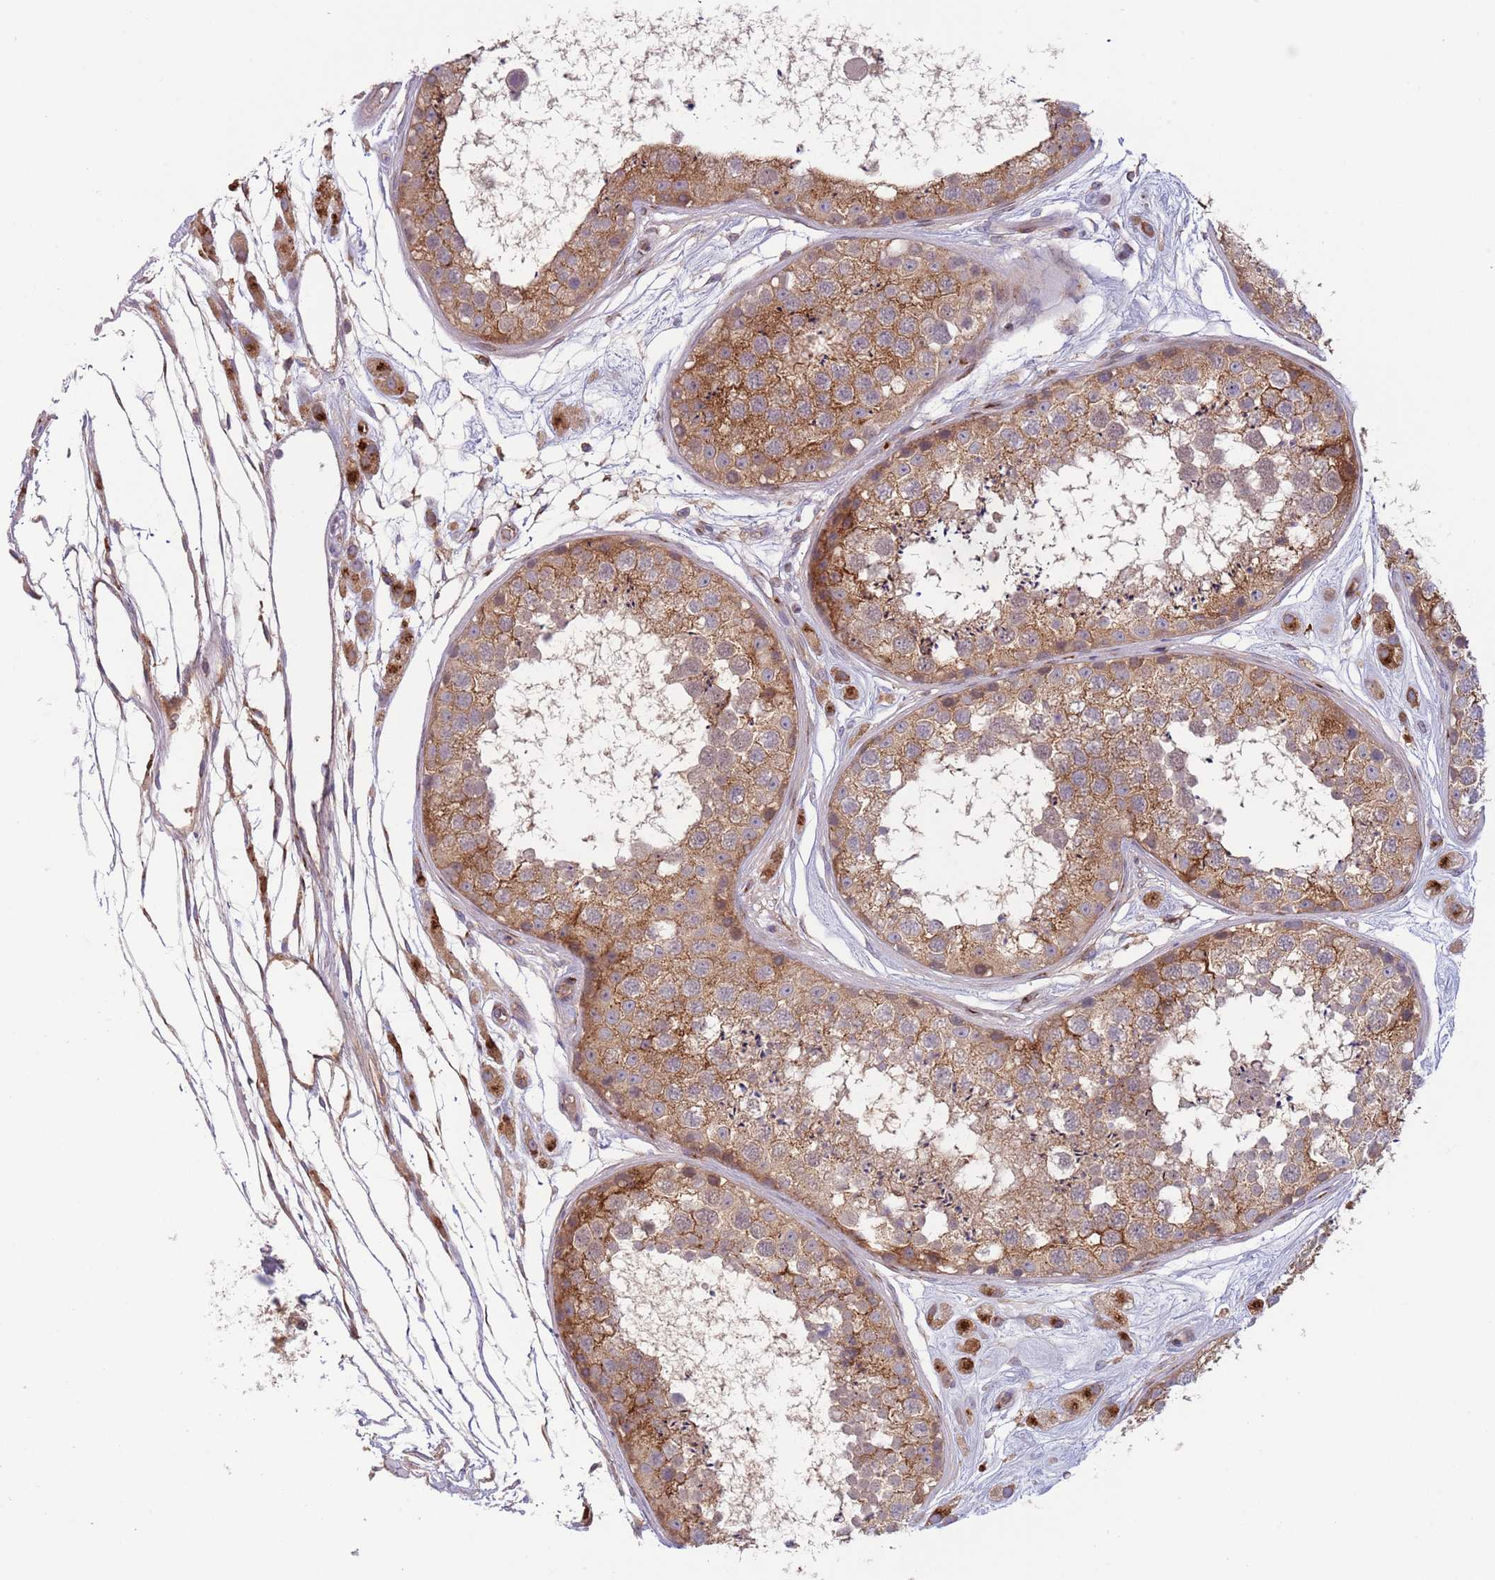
{"staining": {"intensity": "moderate", "quantity": ">75%", "location": "cytoplasmic/membranous"}, "tissue": "testis", "cell_type": "Cells in seminiferous ducts", "image_type": "normal", "snomed": [{"axis": "morphology", "description": "Normal tissue, NOS"}, {"axis": "topography", "description": "Testis"}], "caption": "Human testis stained for a protein (brown) shows moderate cytoplasmic/membranous positive expression in about >75% of cells in seminiferous ducts.", "gene": "BTBD7", "patient": {"sex": "male", "age": 25}}